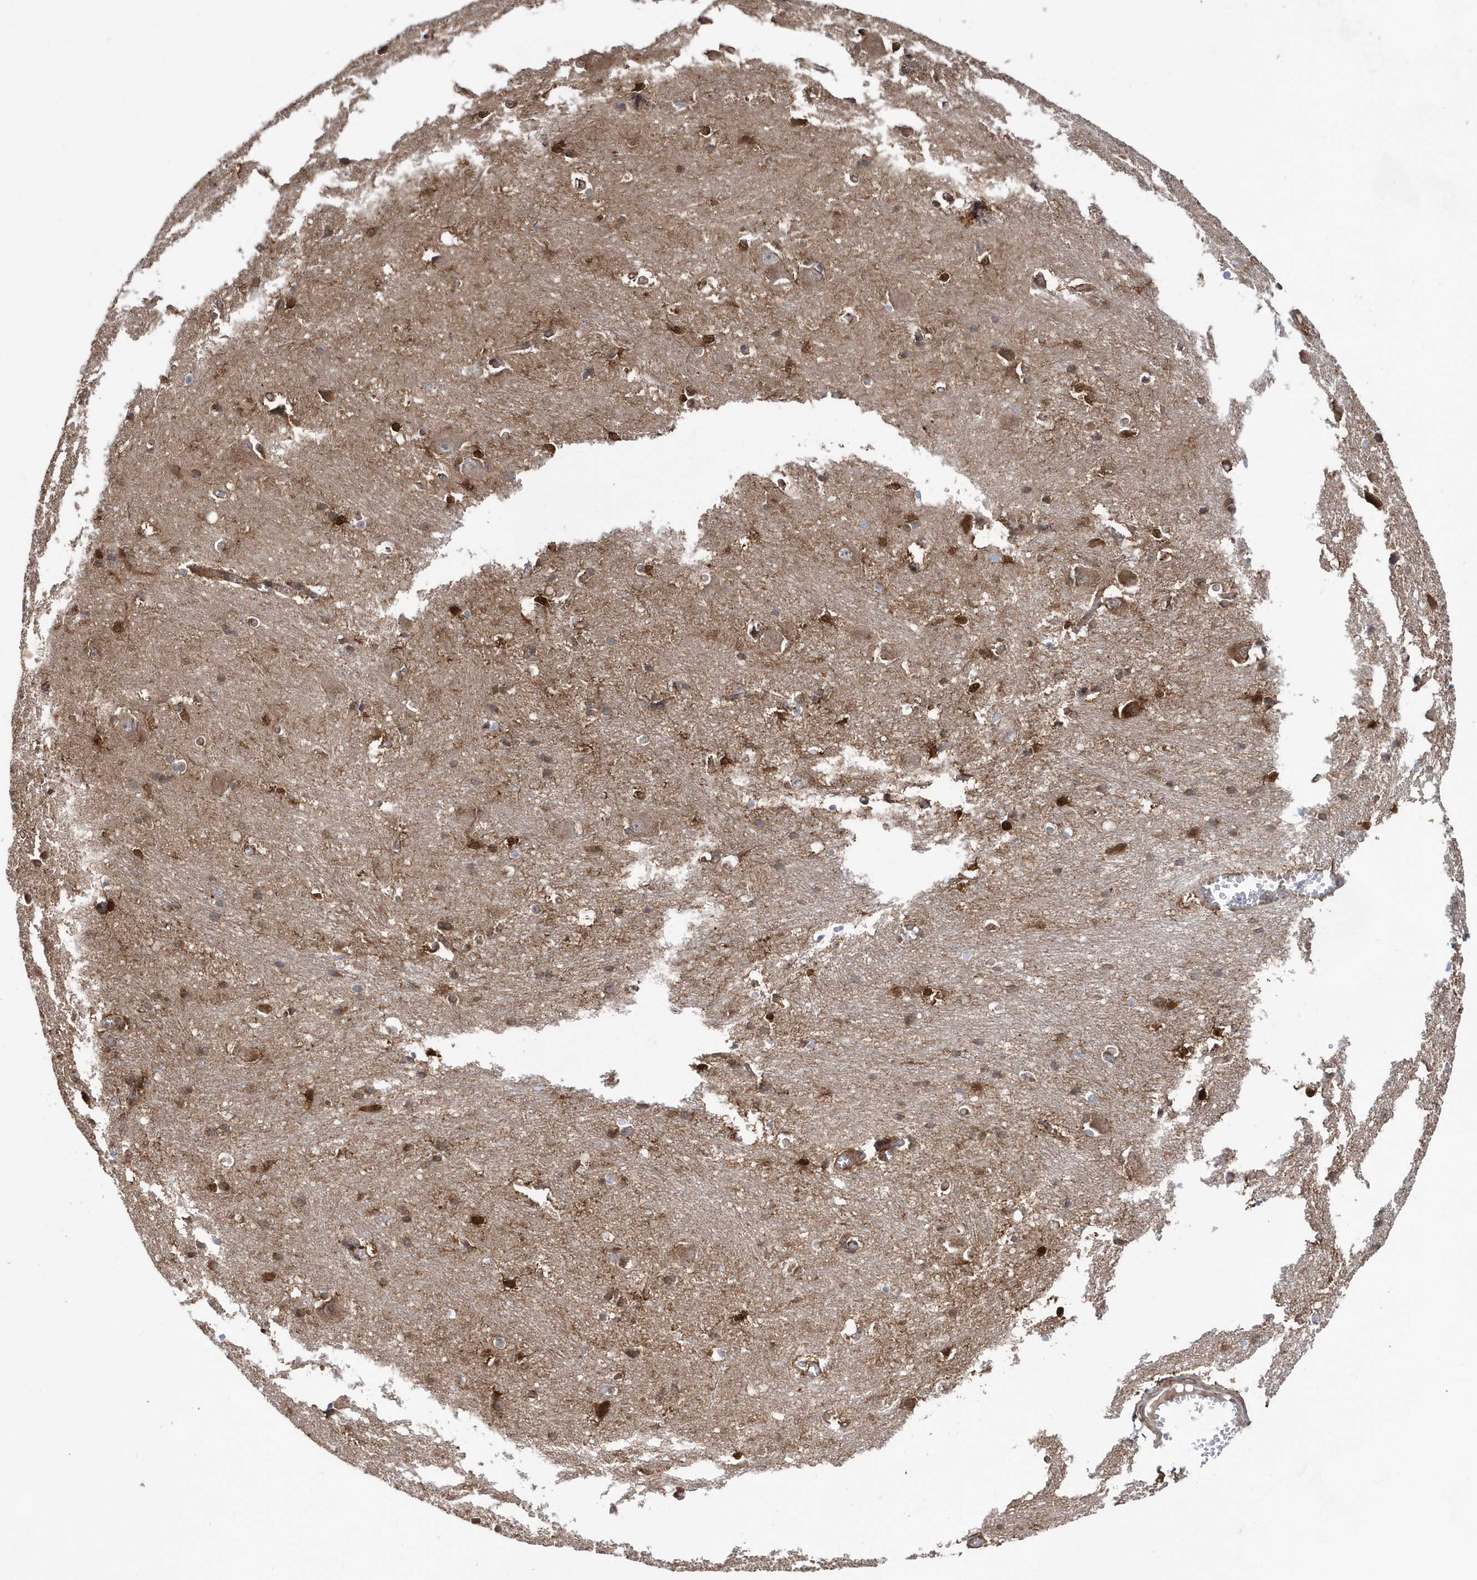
{"staining": {"intensity": "strong", "quantity": "25%-75%", "location": "cytoplasmic/membranous,nuclear"}, "tissue": "caudate", "cell_type": "Glial cells", "image_type": "normal", "snomed": [{"axis": "morphology", "description": "Normal tissue, NOS"}, {"axis": "topography", "description": "Lateral ventricle wall"}], "caption": "IHC (DAB) staining of normal human caudate shows strong cytoplasmic/membranous,nuclear protein expression in approximately 25%-75% of glial cells. The staining was performed using DAB, with brown indicating positive protein expression. Nuclei are stained blue with hematoxylin.", "gene": "BDH2", "patient": {"sex": "male", "age": 37}}